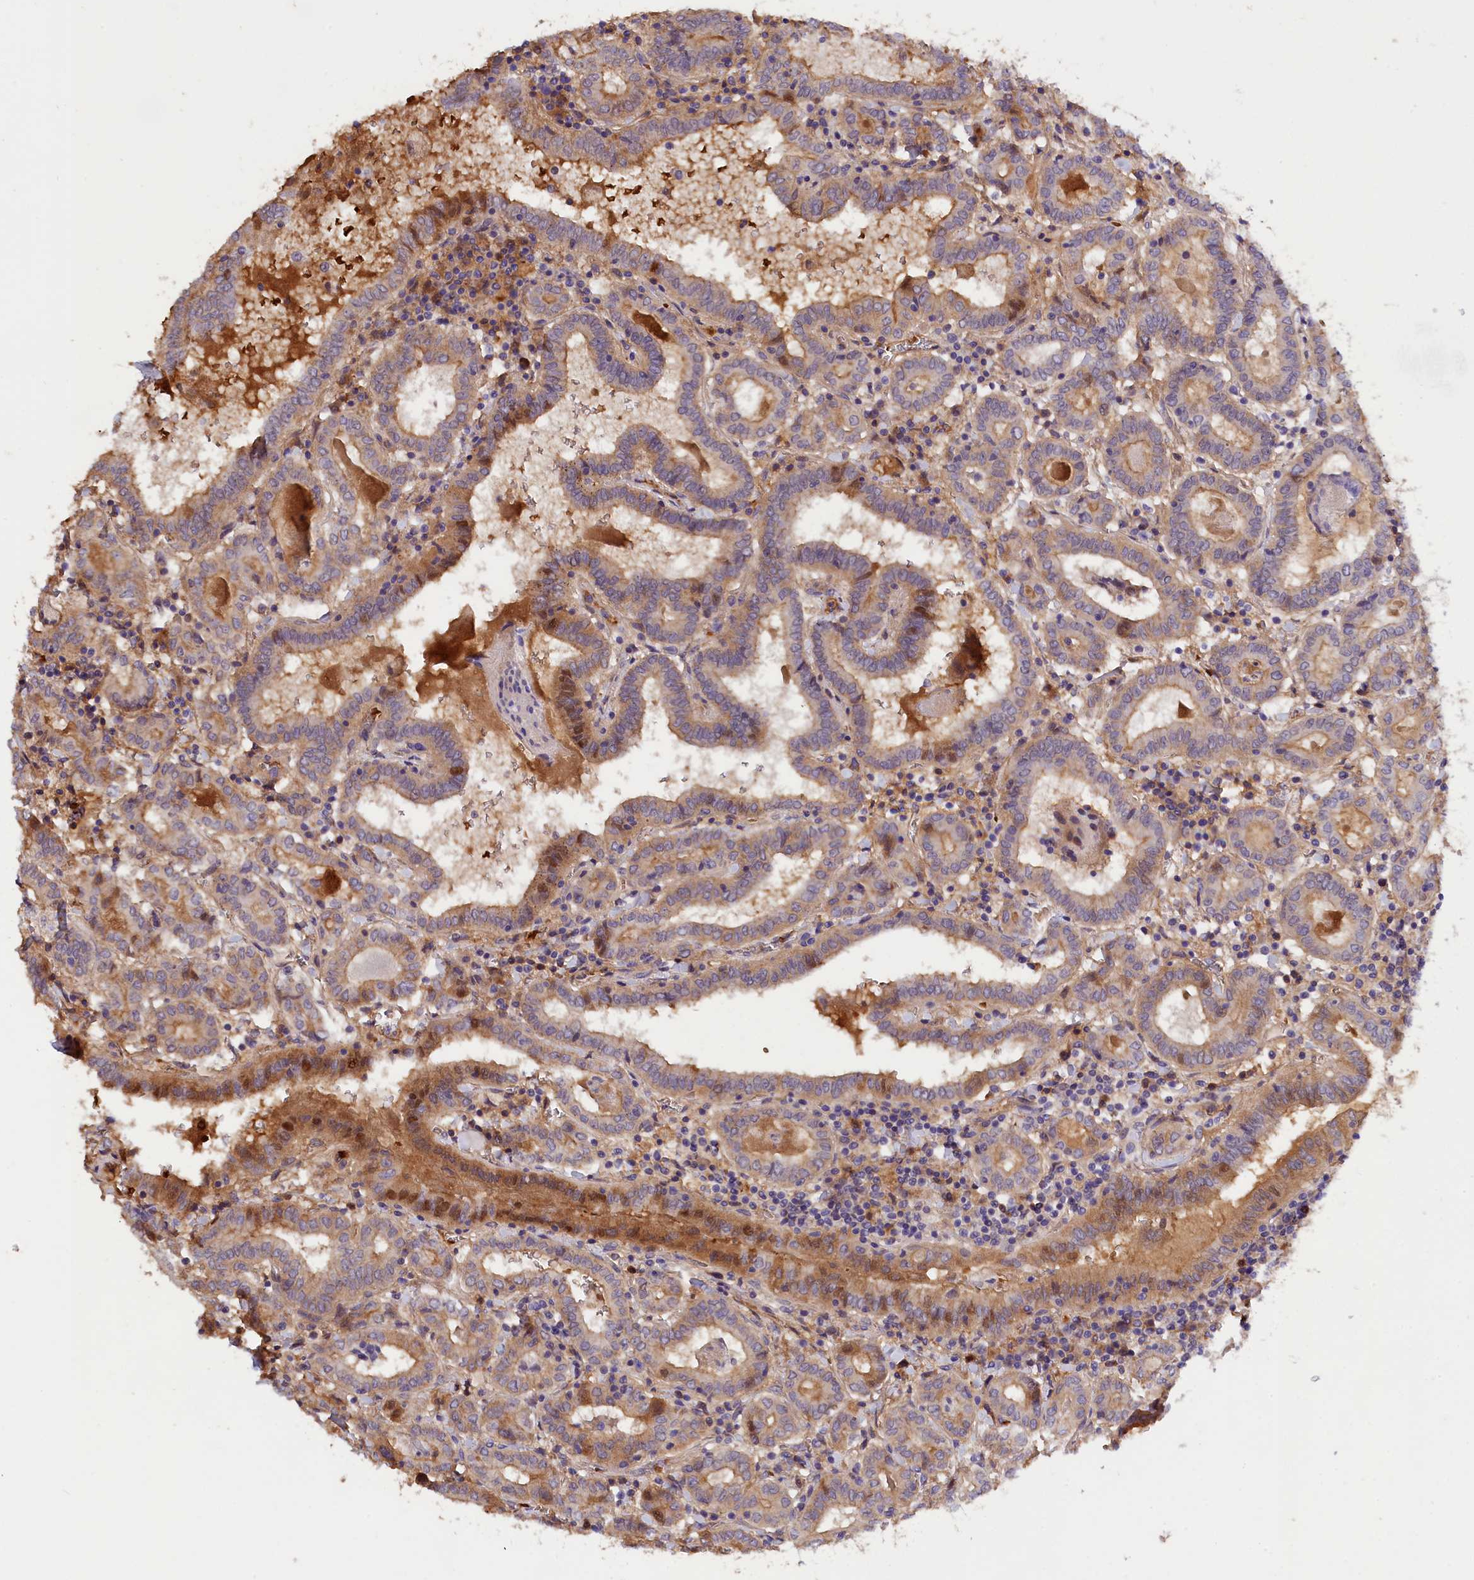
{"staining": {"intensity": "weak", "quantity": ">75%", "location": "cytoplasmic/membranous"}, "tissue": "thyroid cancer", "cell_type": "Tumor cells", "image_type": "cancer", "snomed": [{"axis": "morphology", "description": "Papillary adenocarcinoma, NOS"}, {"axis": "topography", "description": "Thyroid gland"}], "caption": "A low amount of weak cytoplasmic/membranous positivity is seen in approximately >75% of tumor cells in thyroid cancer tissue.", "gene": "PHAF1", "patient": {"sex": "female", "age": 72}}